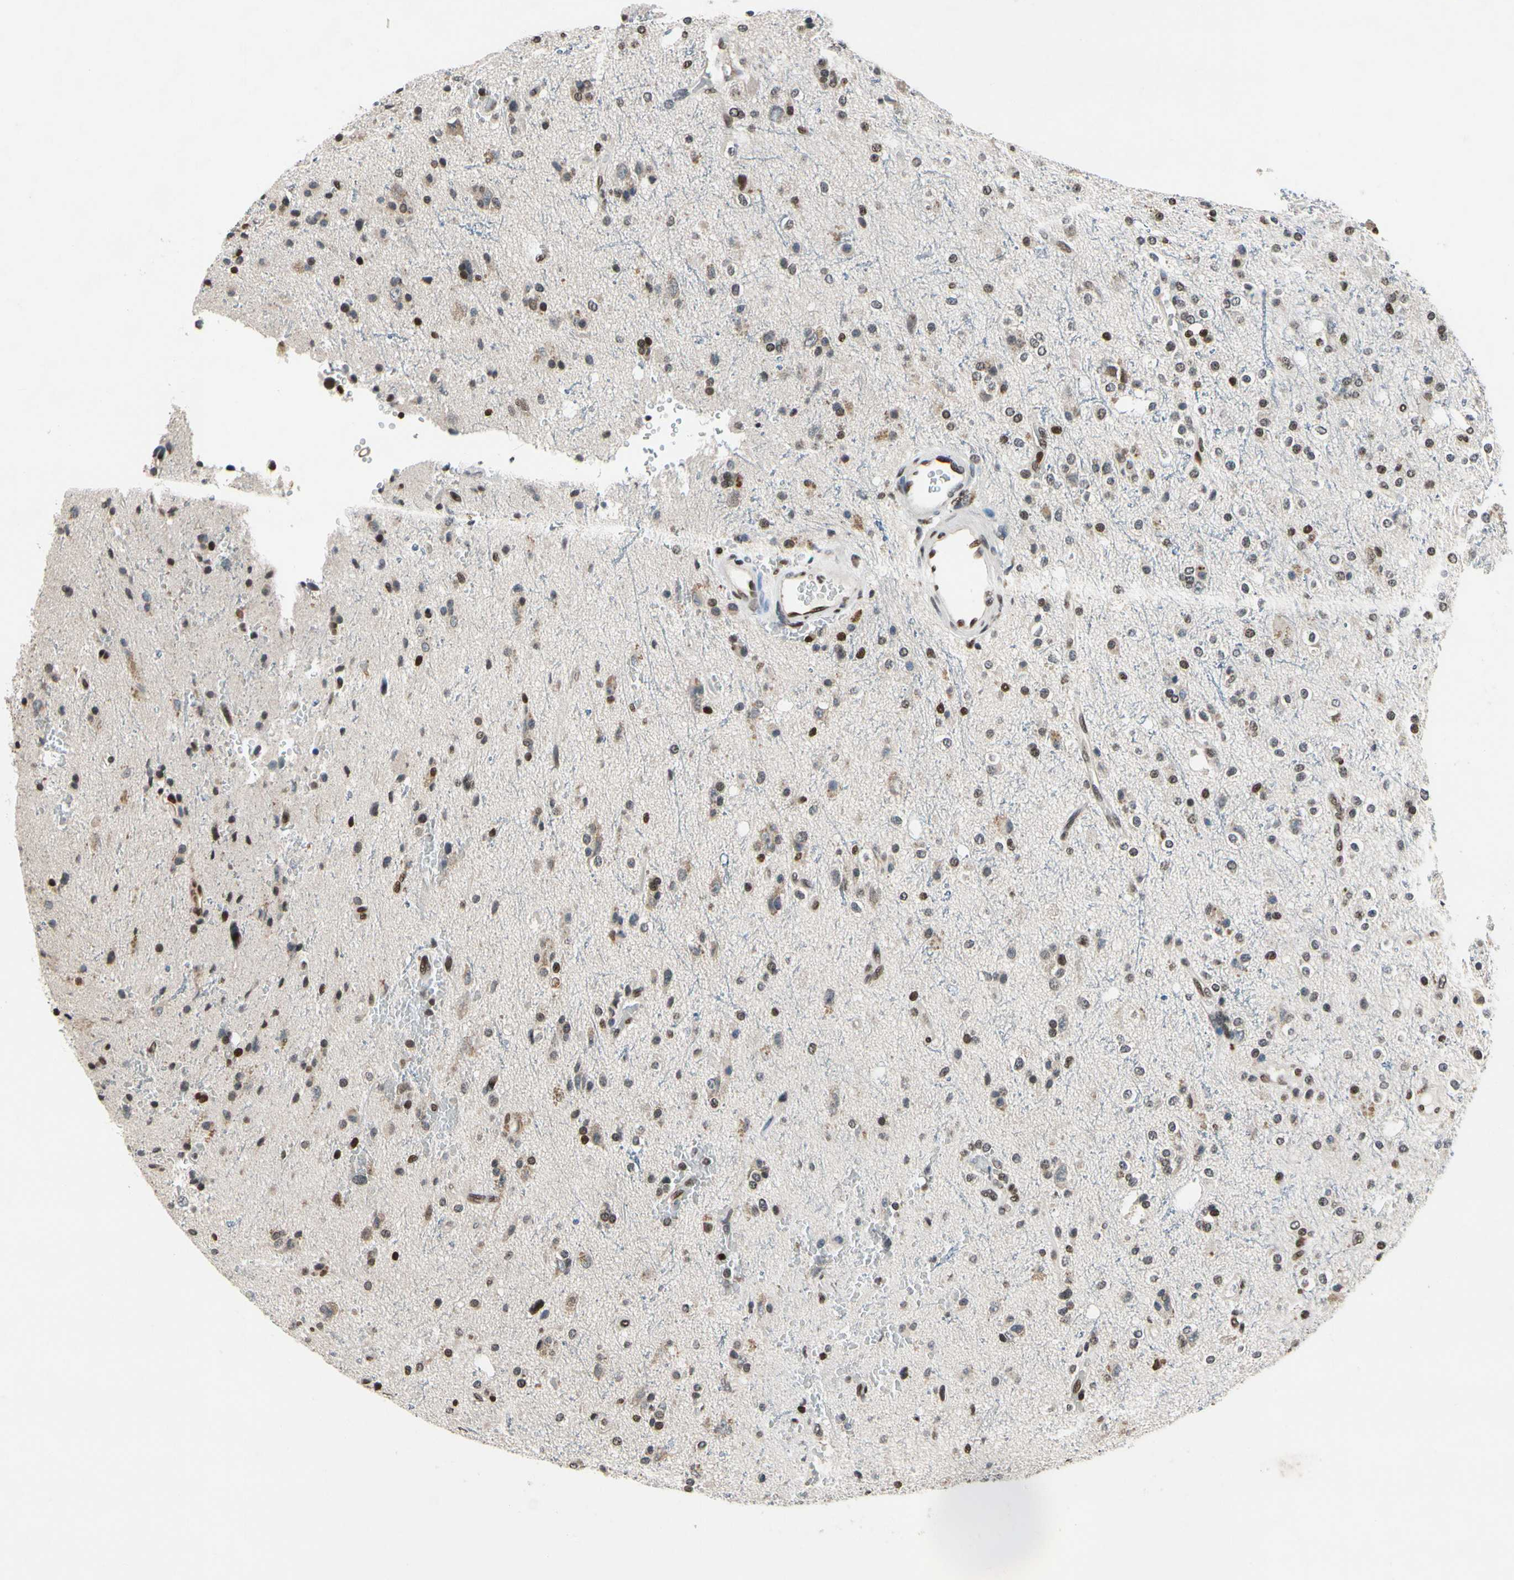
{"staining": {"intensity": "strong", "quantity": "25%-75%", "location": "nuclear"}, "tissue": "glioma", "cell_type": "Tumor cells", "image_type": "cancer", "snomed": [{"axis": "morphology", "description": "Glioma, malignant, High grade"}, {"axis": "topography", "description": "Brain"}], "caption": "Brown immunohistochemical staining in glioma shows strong nuclear staining in about 25%-75% of tumor cells.", "gene": "RECQL", "patient": {"sex": "male", "age": 47}}